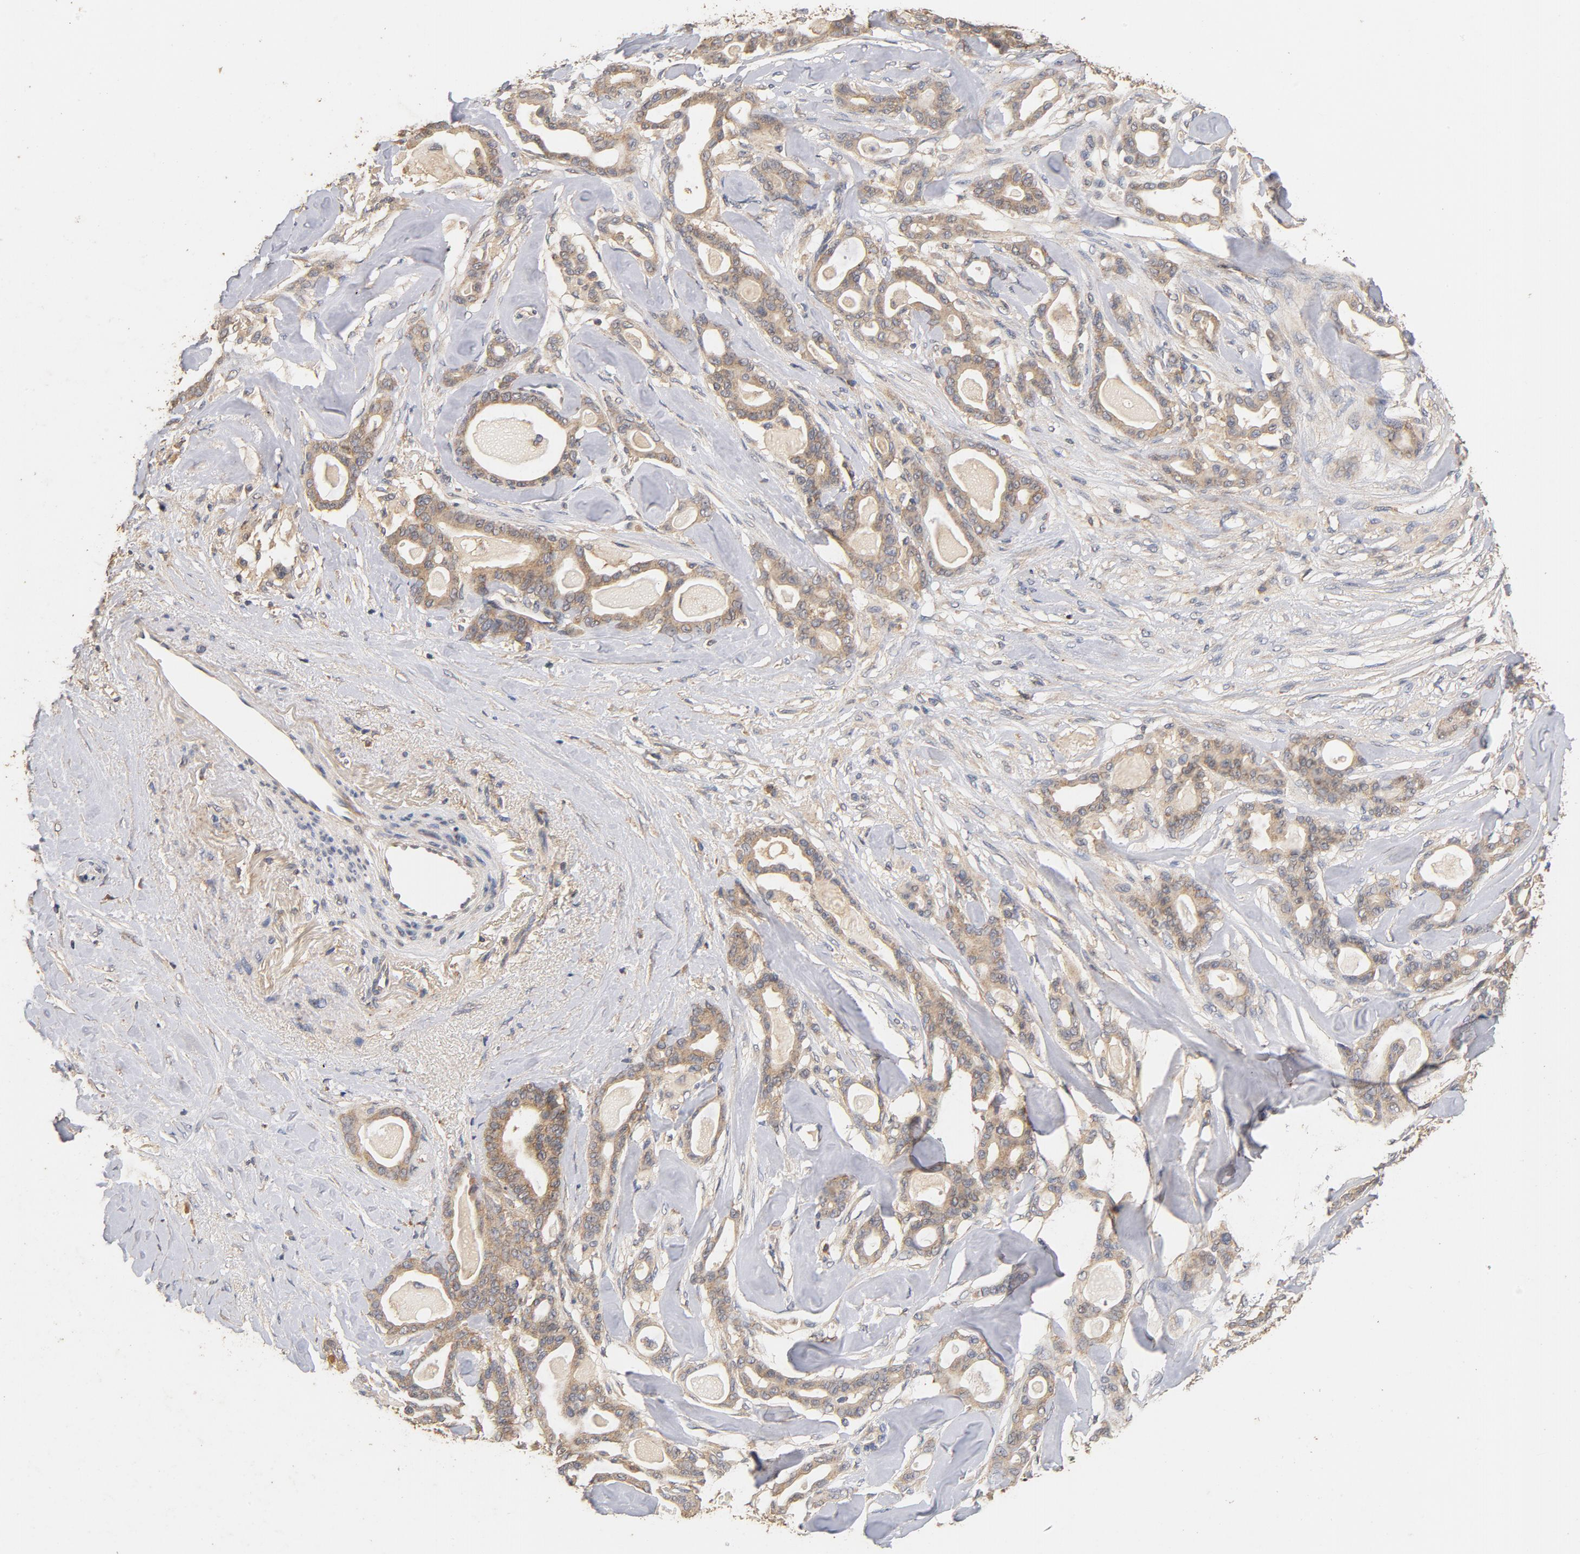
{"staining": {"intensity": "weak", "quantity": ">75%", "location": "cytoplasmic/membranous"}, "tissue": "pancreatic cancer", "cell_type": "Tumor cells", "image_type": "cancer", "snomed": [{"axis": "morphology", "description": "Adenocarcinoma, NOS"}, {"axis": "topography", "description": "Pancreas"}], "caption": "Pancreatic cancer was stained to show a protein in brown. There is low levels of weak cytoplasmic/membranous positivity in about >75% of tumor cells.", "gene": "DDX6", "patient": {"sex": "male", "age": 63}}